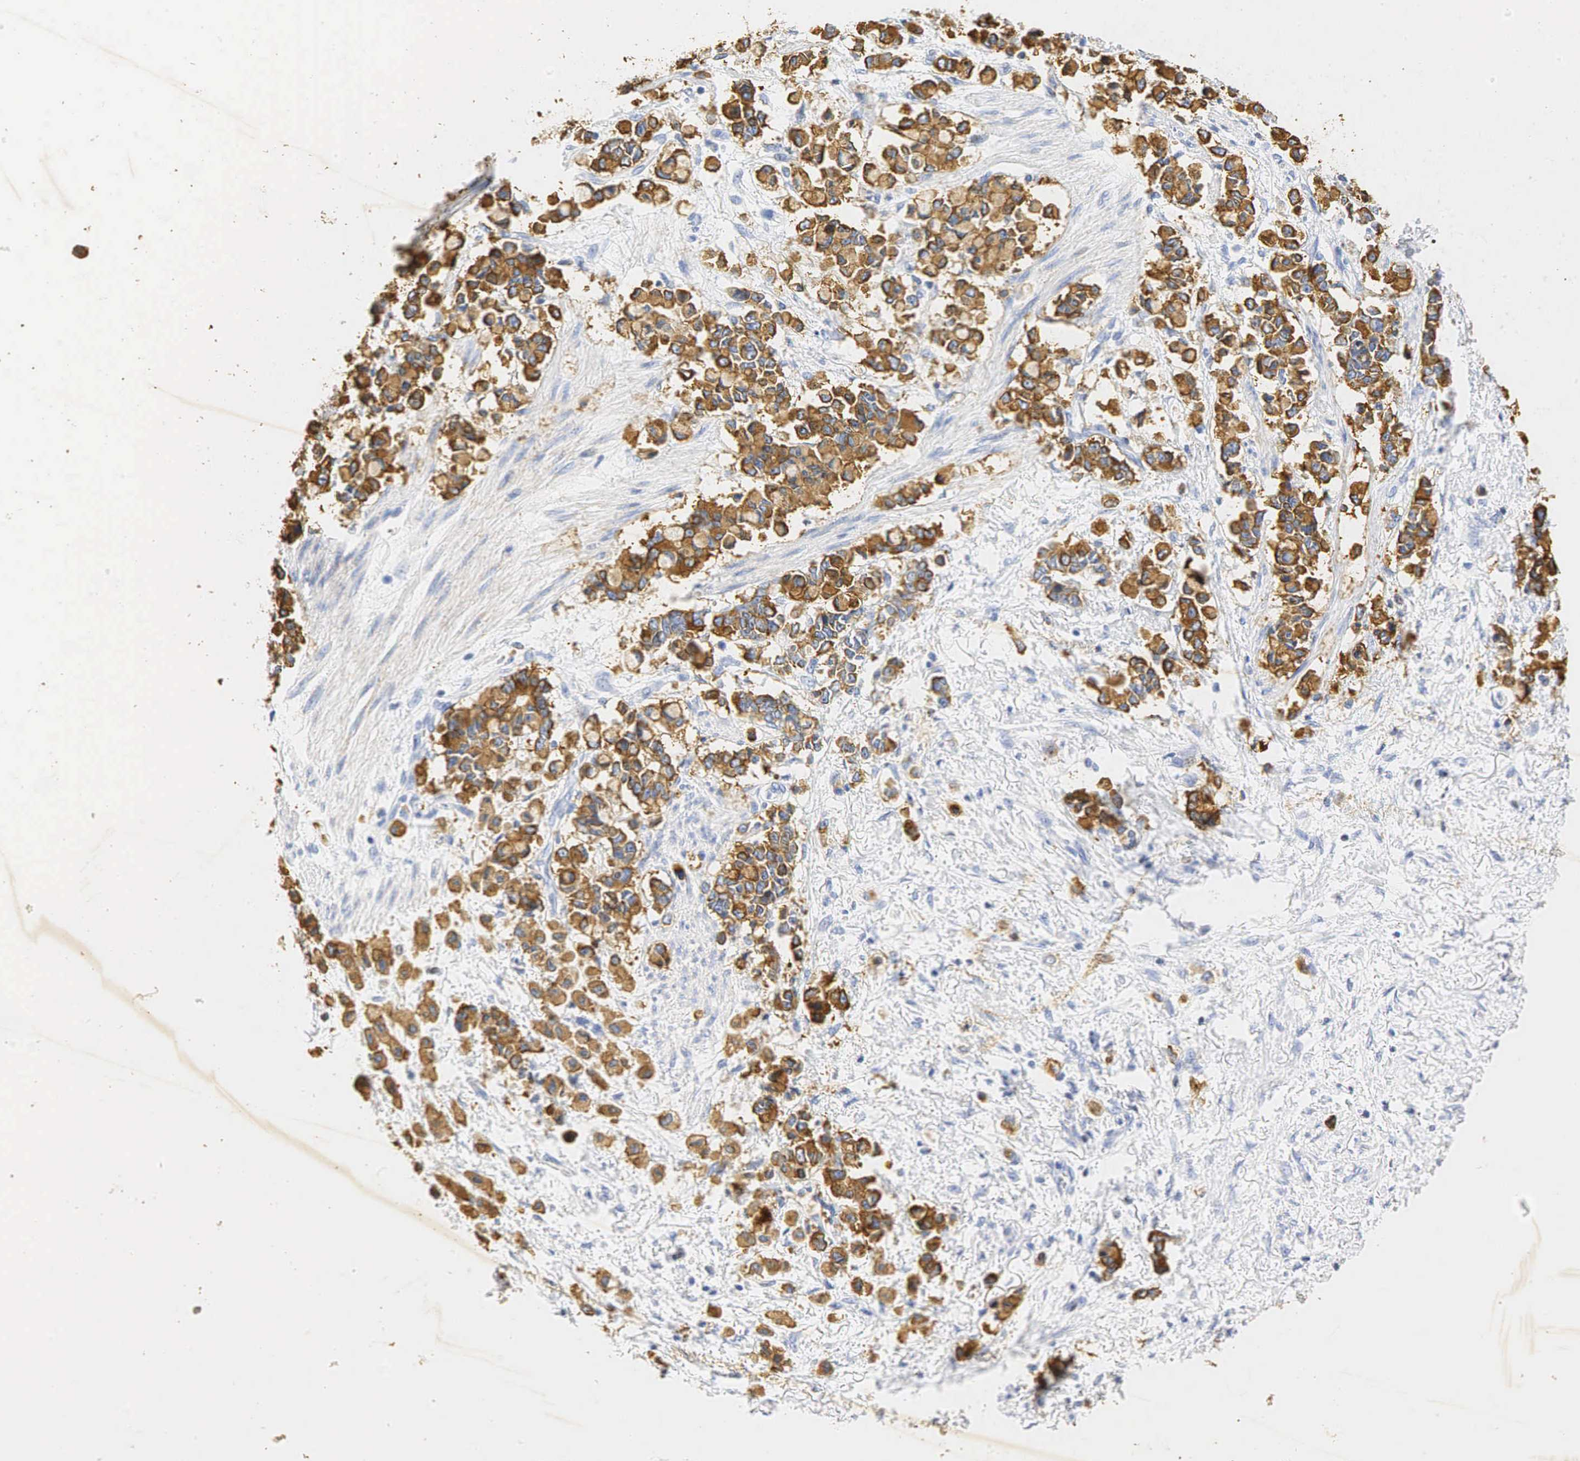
{"staining": {"intensity": "strong", "quantity": ">75%", "location": "cytoplasmic/membranous"}, "tissue": "stomach cancer", "cell_type": "Tumor cells", "image_type": "cancer", "snomed": [{"axis": "morphology", "description": "Adenocarcinoma, NOS"}, {"axis": "topography", "description": "Stomach"}], "caption": "Immunohistochemistry histopathology image of stomach cancer stained for a protein (brown), which demonstrates high levels of strong cytoplasmic/membranous staining in approximately >75% of tumor cells.", "gene": "SYP", "patient": {"sex": "male", "age": 78}}